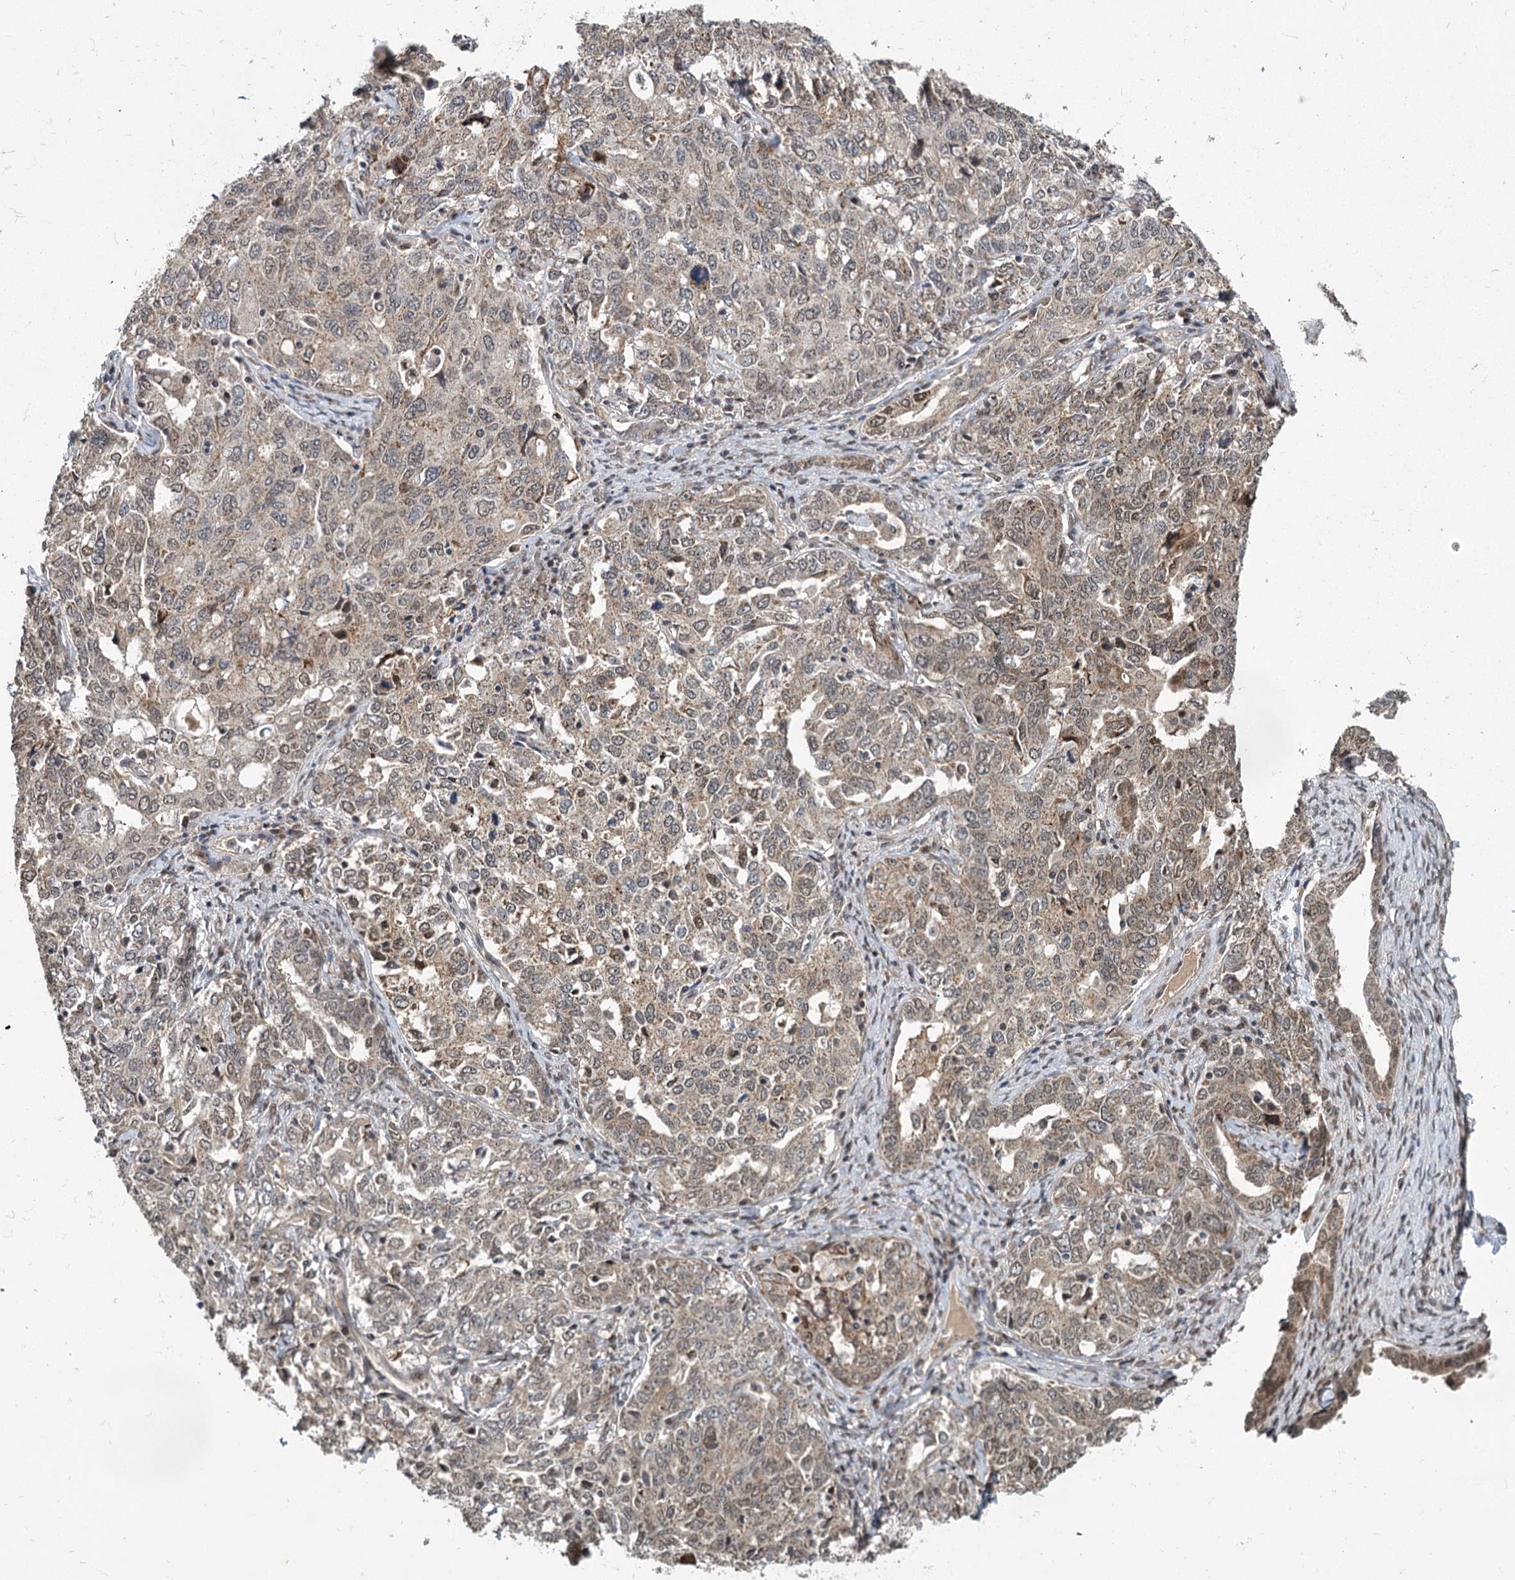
{"staining": {"intensity": "weak", "quantity": "25%-75%", "location": "cytoplasmic/membranous"}, "tissue": "ovarian cancer", "cell_type": "Tumor cells", "image_type": "cancer", "snomed": [{"axis": "morphology", "description": "Carcinoma, endometroid"}, {"axis": "topography", "description": "Ovary"}], "caption": "The micrograph demonstrates staining of endometroid carcinoma (ovarian), revealing weak cytoplasmic/membranous protein staining (brown color) within tumor cells. (Stains: DAB in brown, nuclei in blue, Microscopy: brightfield microscopy at high magnification).", "gene": "MYG1", "patient": {"sex": "female", "age": 62}}